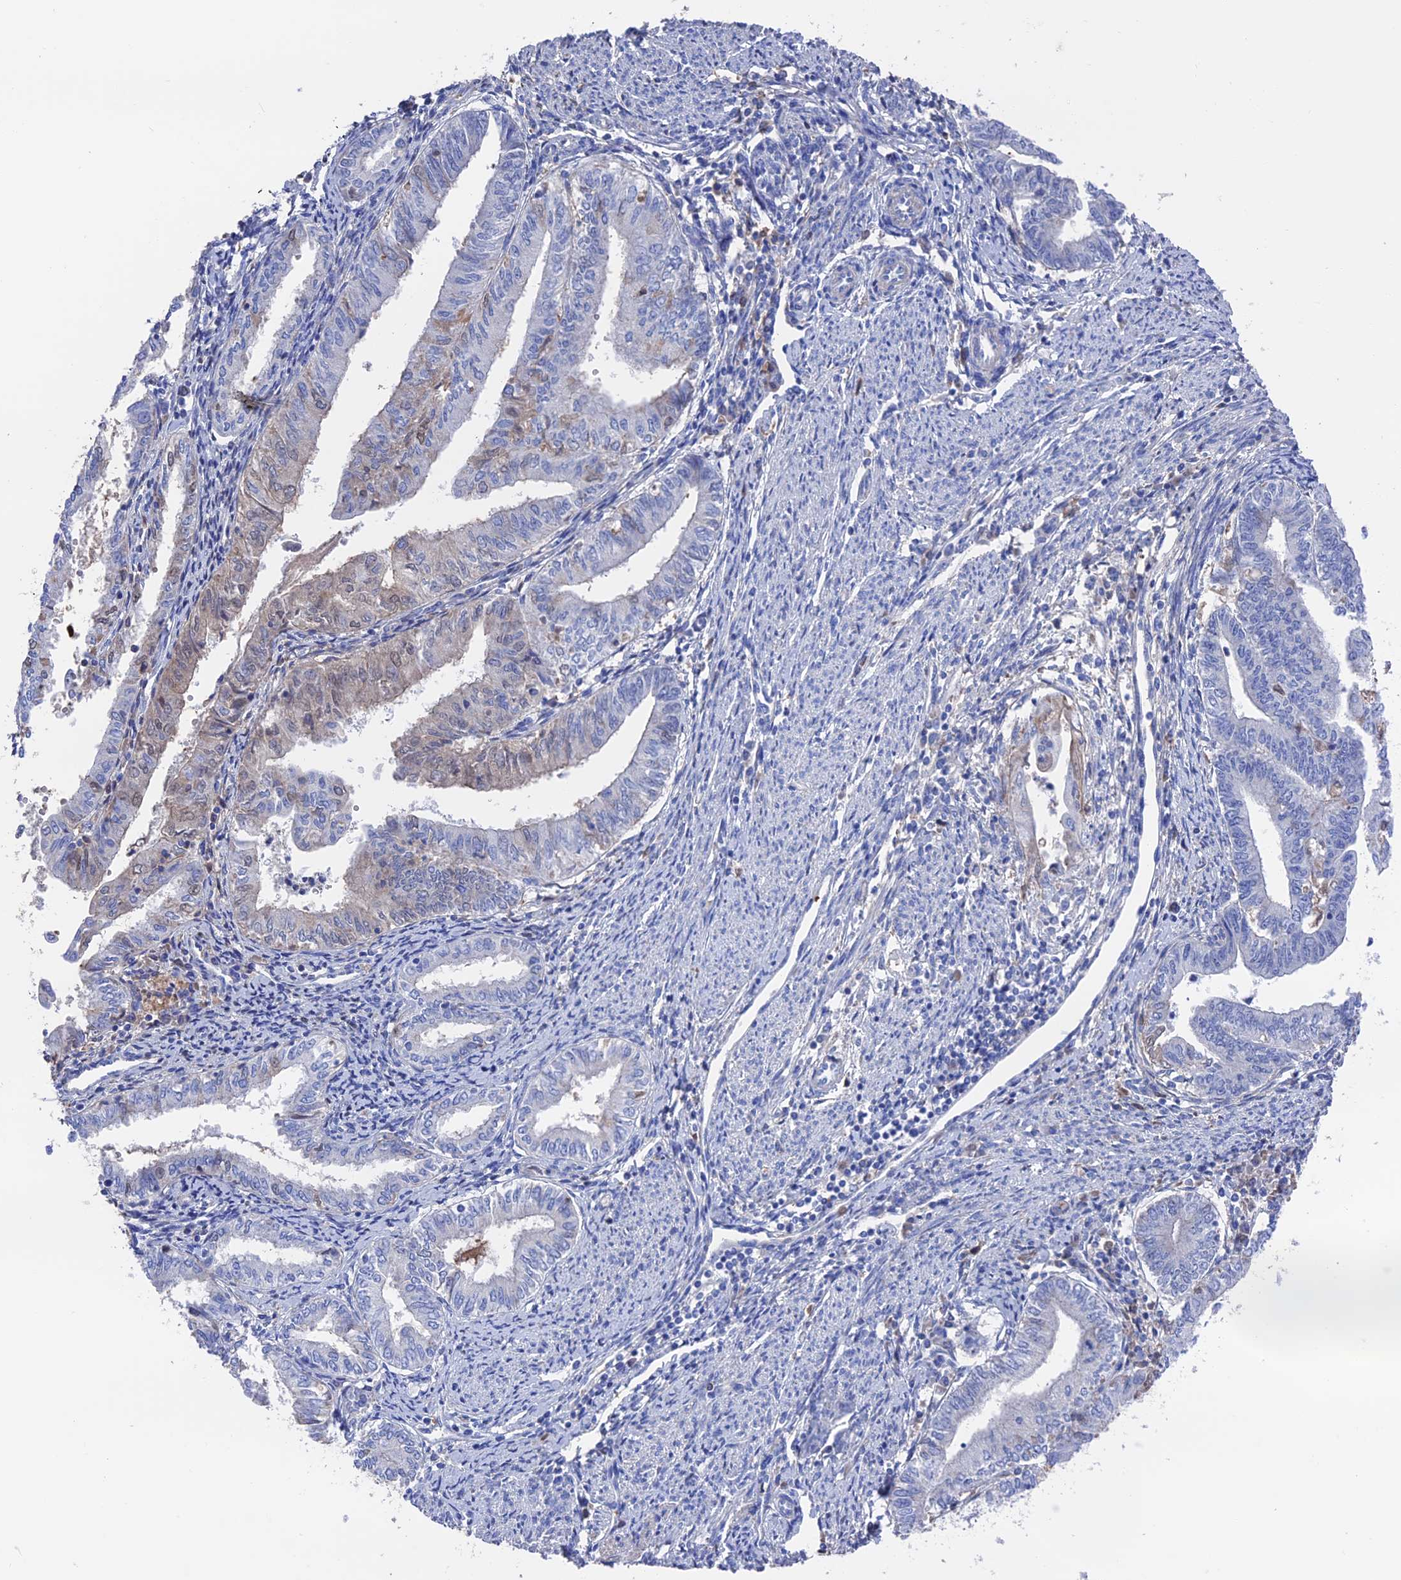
{"staining": {"intensity": "moderate", "quantity": "<25%", "location": "cytoplasmic/membranous,nuclear"}, "tissue": "endometrial cancer", "cell_type": "Tumor cells", "image_type": "cancer", "snomed": [{"axis": "morphology", "description": "Adenocarcinoma, NOS"}, {"axis": "topography", "description": "Endometrium"}], "caption": "DAB (3,3'-diaminobenzidine) immunohistochemical staining of endometrial adenocarcinoma shows moderate cytoplasmic/membranous and nuclear protein positivity in approximately <25% of tumor cells. The staining was performed using DAB (3,3'-diaminobenzidine), with brown indicating positive protein expression. Nuclei are stained blue with hematoxylin.", "gene": "HPF1", "patient": {"sex": "female", "age": 66}}